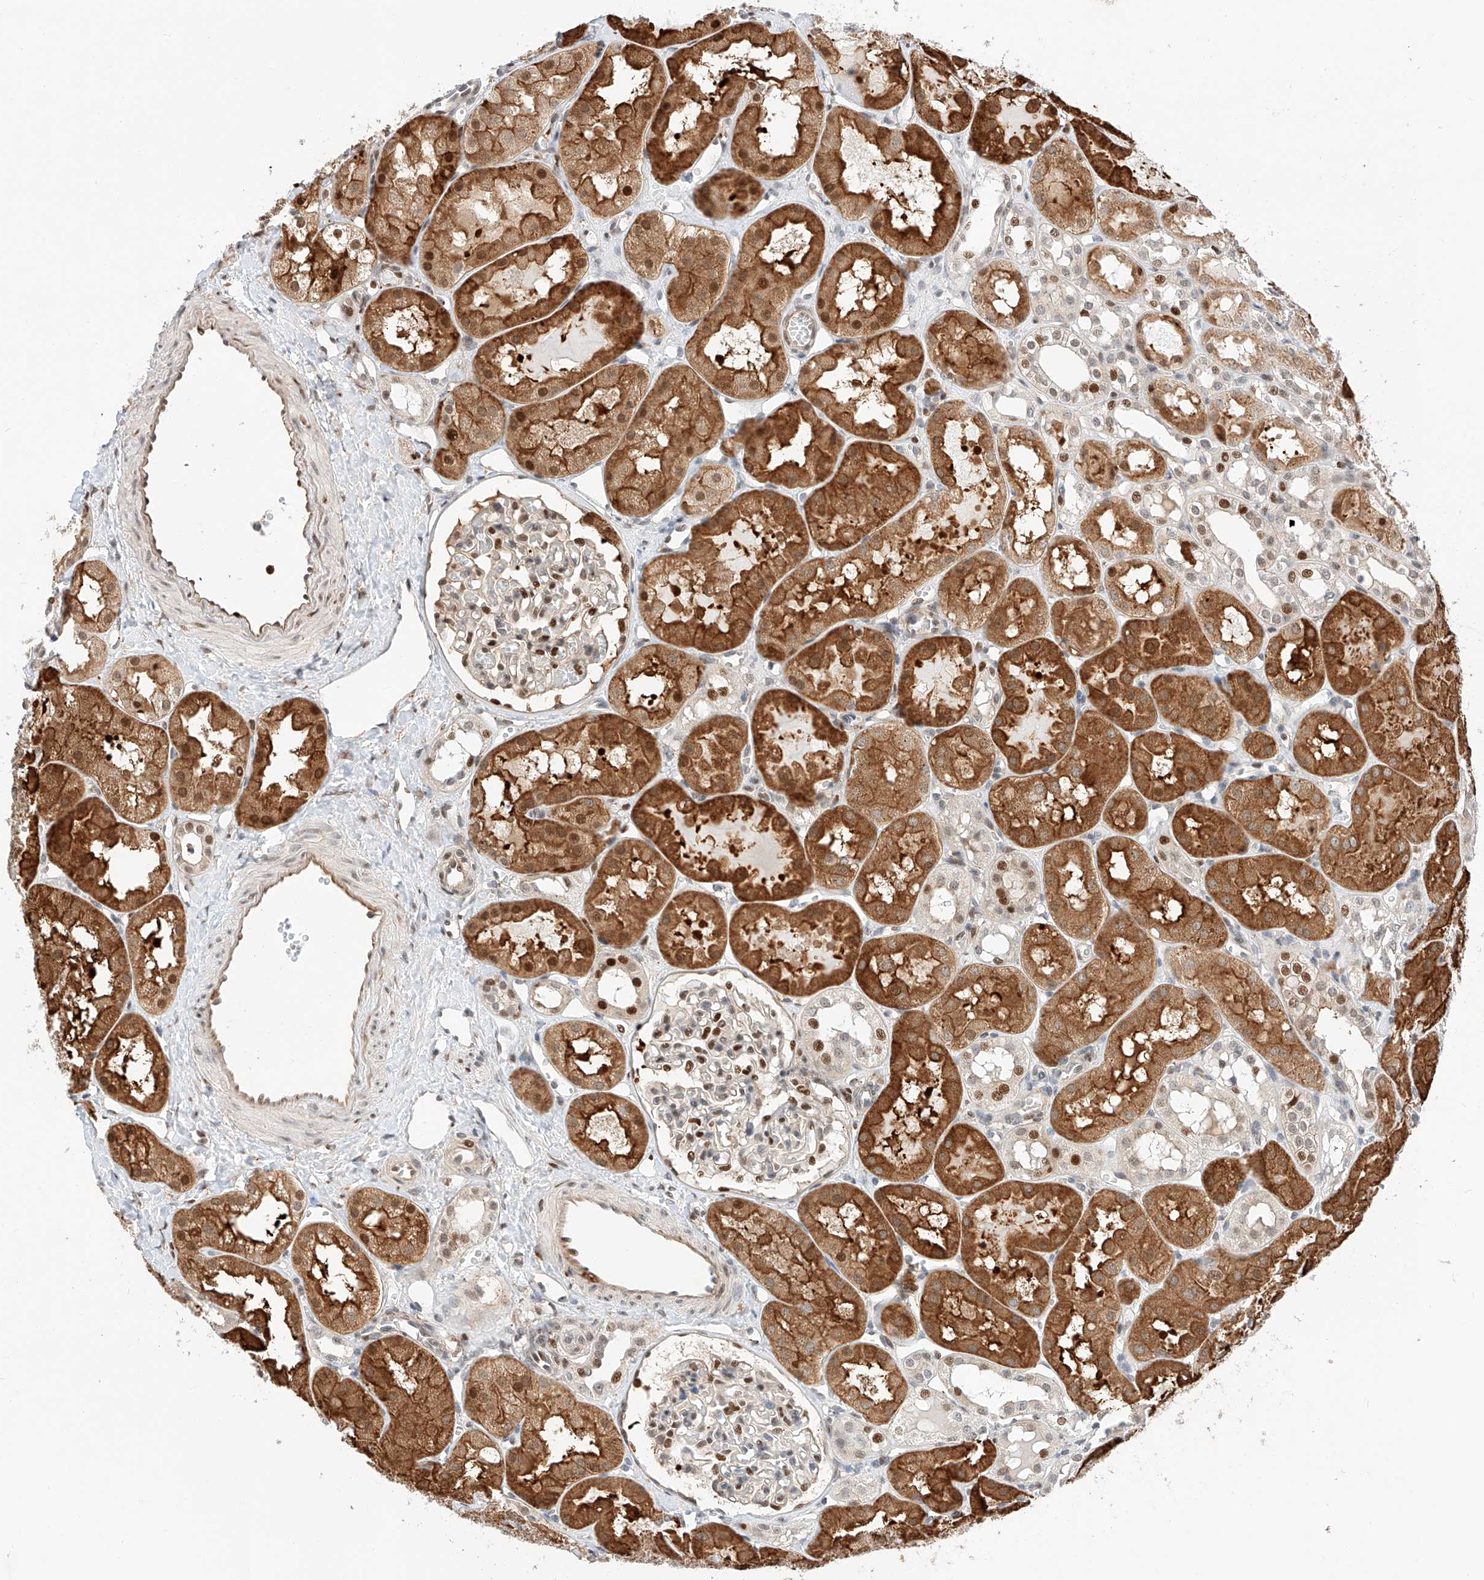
{"staining": {"intensity": "moderate", "quantity": "25%-75%", "location": "nuclear"}, "tissue": "kidney", "cell_type": "Cells in glomeruli", "image_type": "normal", "snomed": [{"axis": "morphology", "description": "Normal tissue, NOS"}, {"axis": "topography", "description": "Kidney"}], "caption": "Immunohistochemistry (IHC) of unremarkable human kidney reveals medium levels of moderate nuclear staining in approximately 25%-75% of cells in glomeruli.", "gene": "HDAC9", "patient": {"sex": "male", "age": 16}}